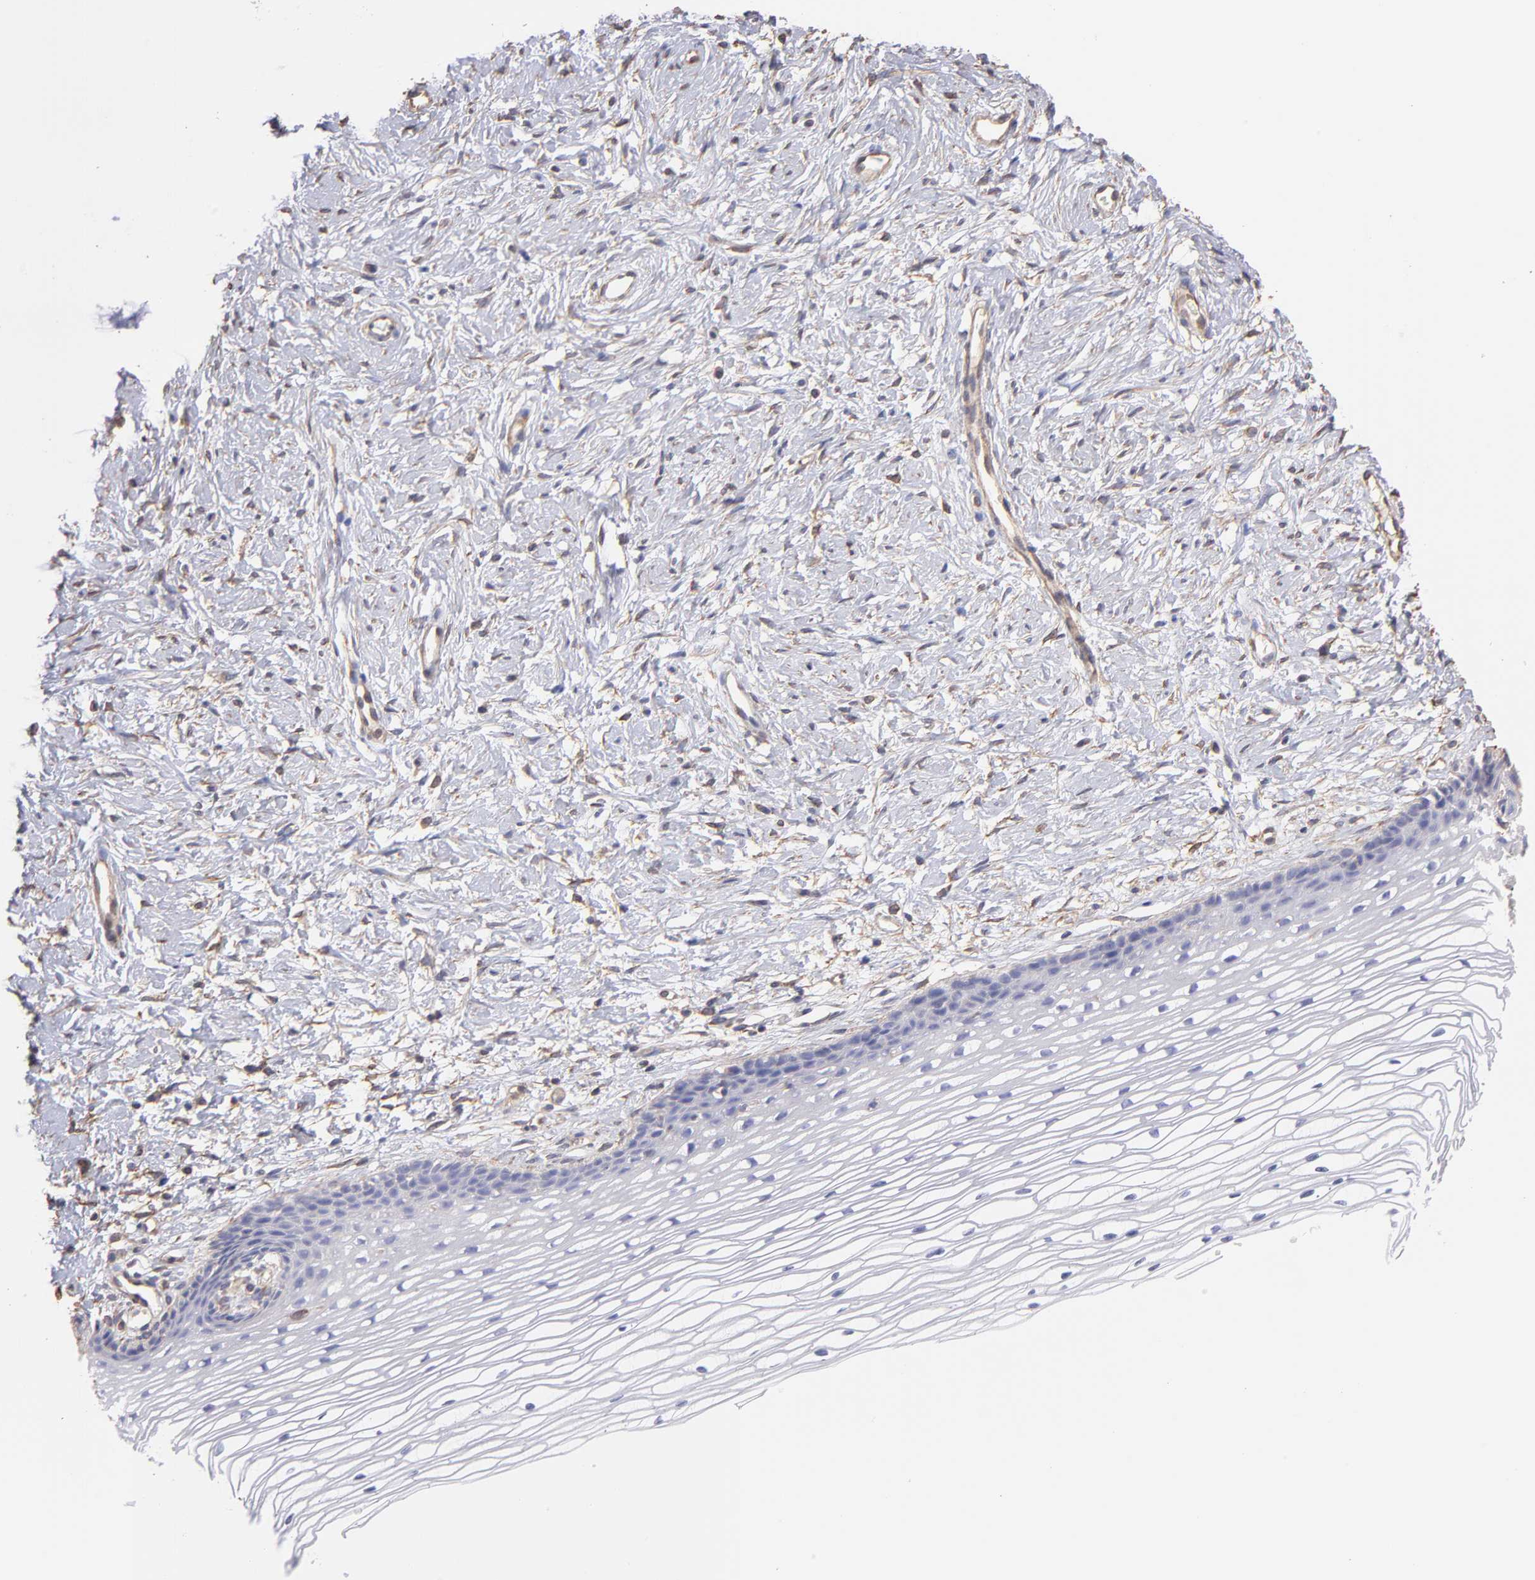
{"staining": {"intensity": "weak", "quantity": "<25%", "location": "cytoplasmic/membranous"}, "tissue": "cervix", "cell_type": "Glandular cells", "image_type": "normal", "snomed": [{"axis": "morphology", "description": "Normal tissue, NOS"}, {"axis": "topography", "description": "Cervix"}], "caption": "High magnification brightfield microscopy of benign cervix stained with DAB (brown) and counterstained with hematoxylin (blue): glandular cells show no significant expression. Nuclei are stained in blue.", "gene": "PLEC", "patient": {"sex": "female", "age": 77}}